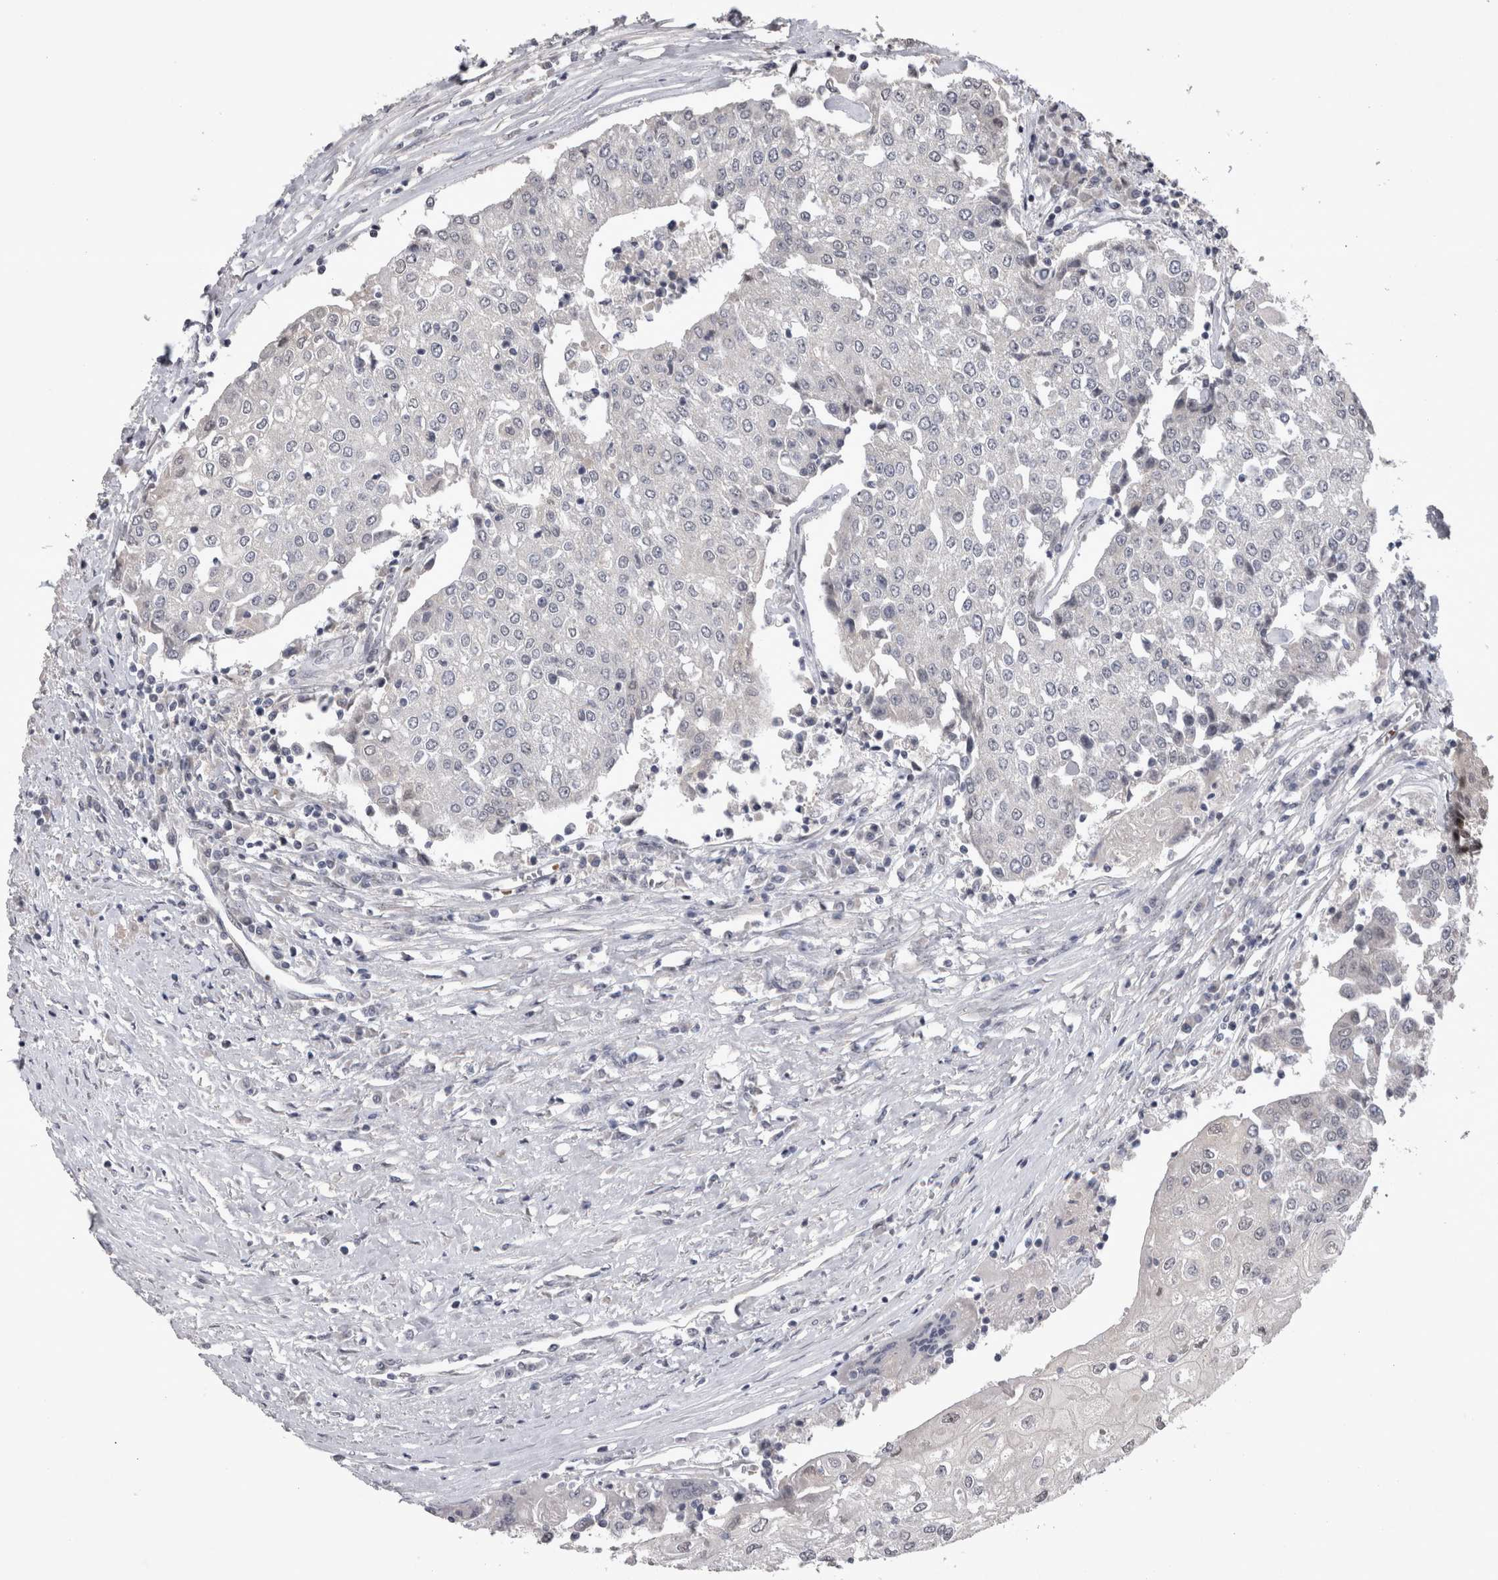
{"staining": {"intensity": "negative", "quantity": "none", "location": "none"}, "tissue": "urothelial cancer", "cell_type": "Tumor cells", "image_type": "cancer", "snomed": [{"axis": "morphology", "description": "Urothelial carcinoma, High grade"}, {"axis": "topography", "description": "Urinary bladder"}], "caption": "Immunohistochemical staining of urothelial cancer exhibits no significant expression in tumor cells.", "gene": "IFI44", "patient": {"sex": "female", "age": 85}}